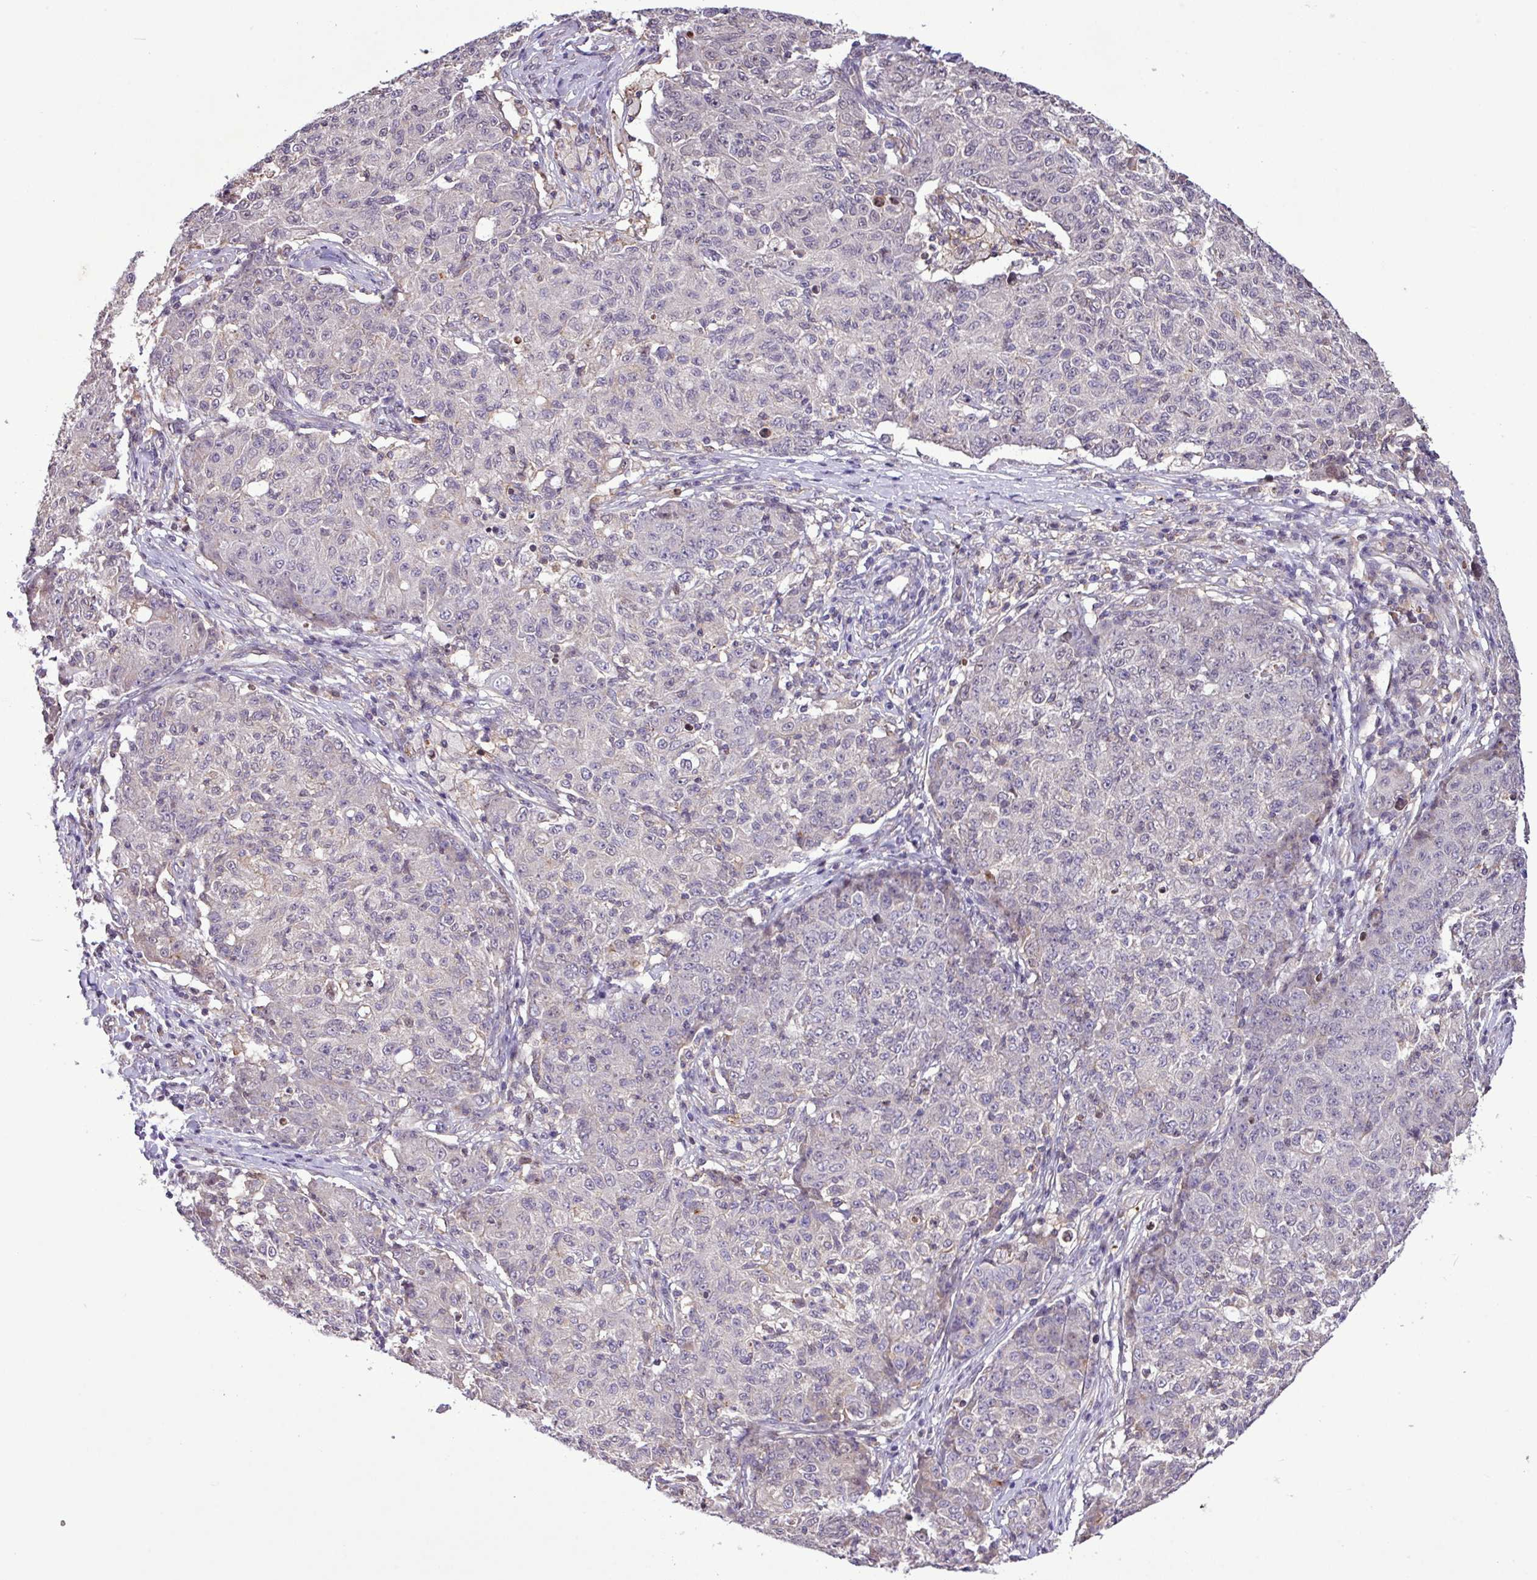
{"staining": {"intensity": "negative", "quantity": "none", "location": "none"}, "tissue": "ovarian cancer", "cell_type": "Tumor cells", "image_type": "cancer", "snomed": [{"axis": "morphology", "description": "Carcinoma, endometroid"}, {"axis": "topography", "description": "Ovary"}], "caption": "A micrograph of human ovarian endometroid carcinoma is negative for staining in tumor cells.", "gene": "RPP25L", "patient": {"sex": "female", "age": 42}}